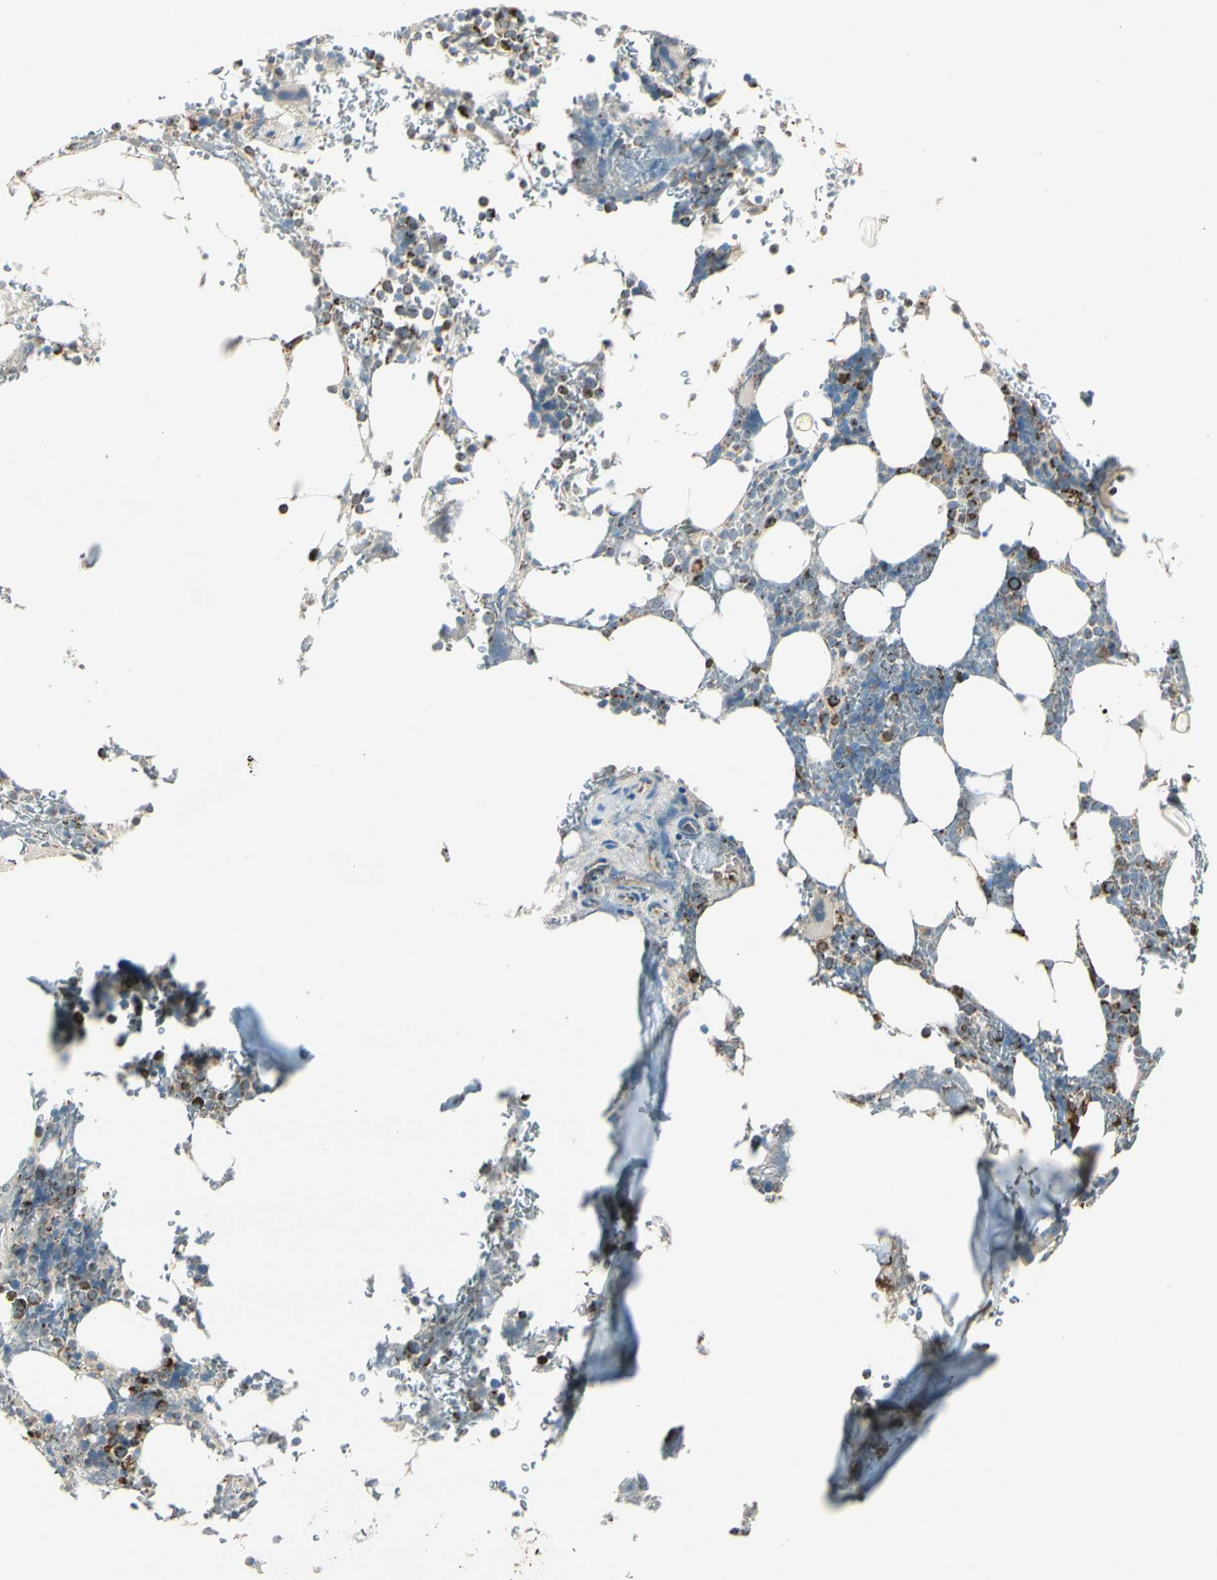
{"staining": {"intensity": "strong", "quantity": "<25%", "location": "cytoplasmic/membranous"}, "tissue": "bone marrow", "cell_type": "Hematopoietic cells", "image_type": "normal", "snomed": [{"axis": "morphology", "description": "Normal tissue, NOS"}, {"axis": "topography", "description": "Bone marrow"}], "caption": "This is an image of immunohistochemistry staining of benign bone marrow, which shows strong staining in the cytoplasmic/membranous of hematopoietic cells.", "gene": "ME2", "patient": {"sex": "female", "age": 73}}